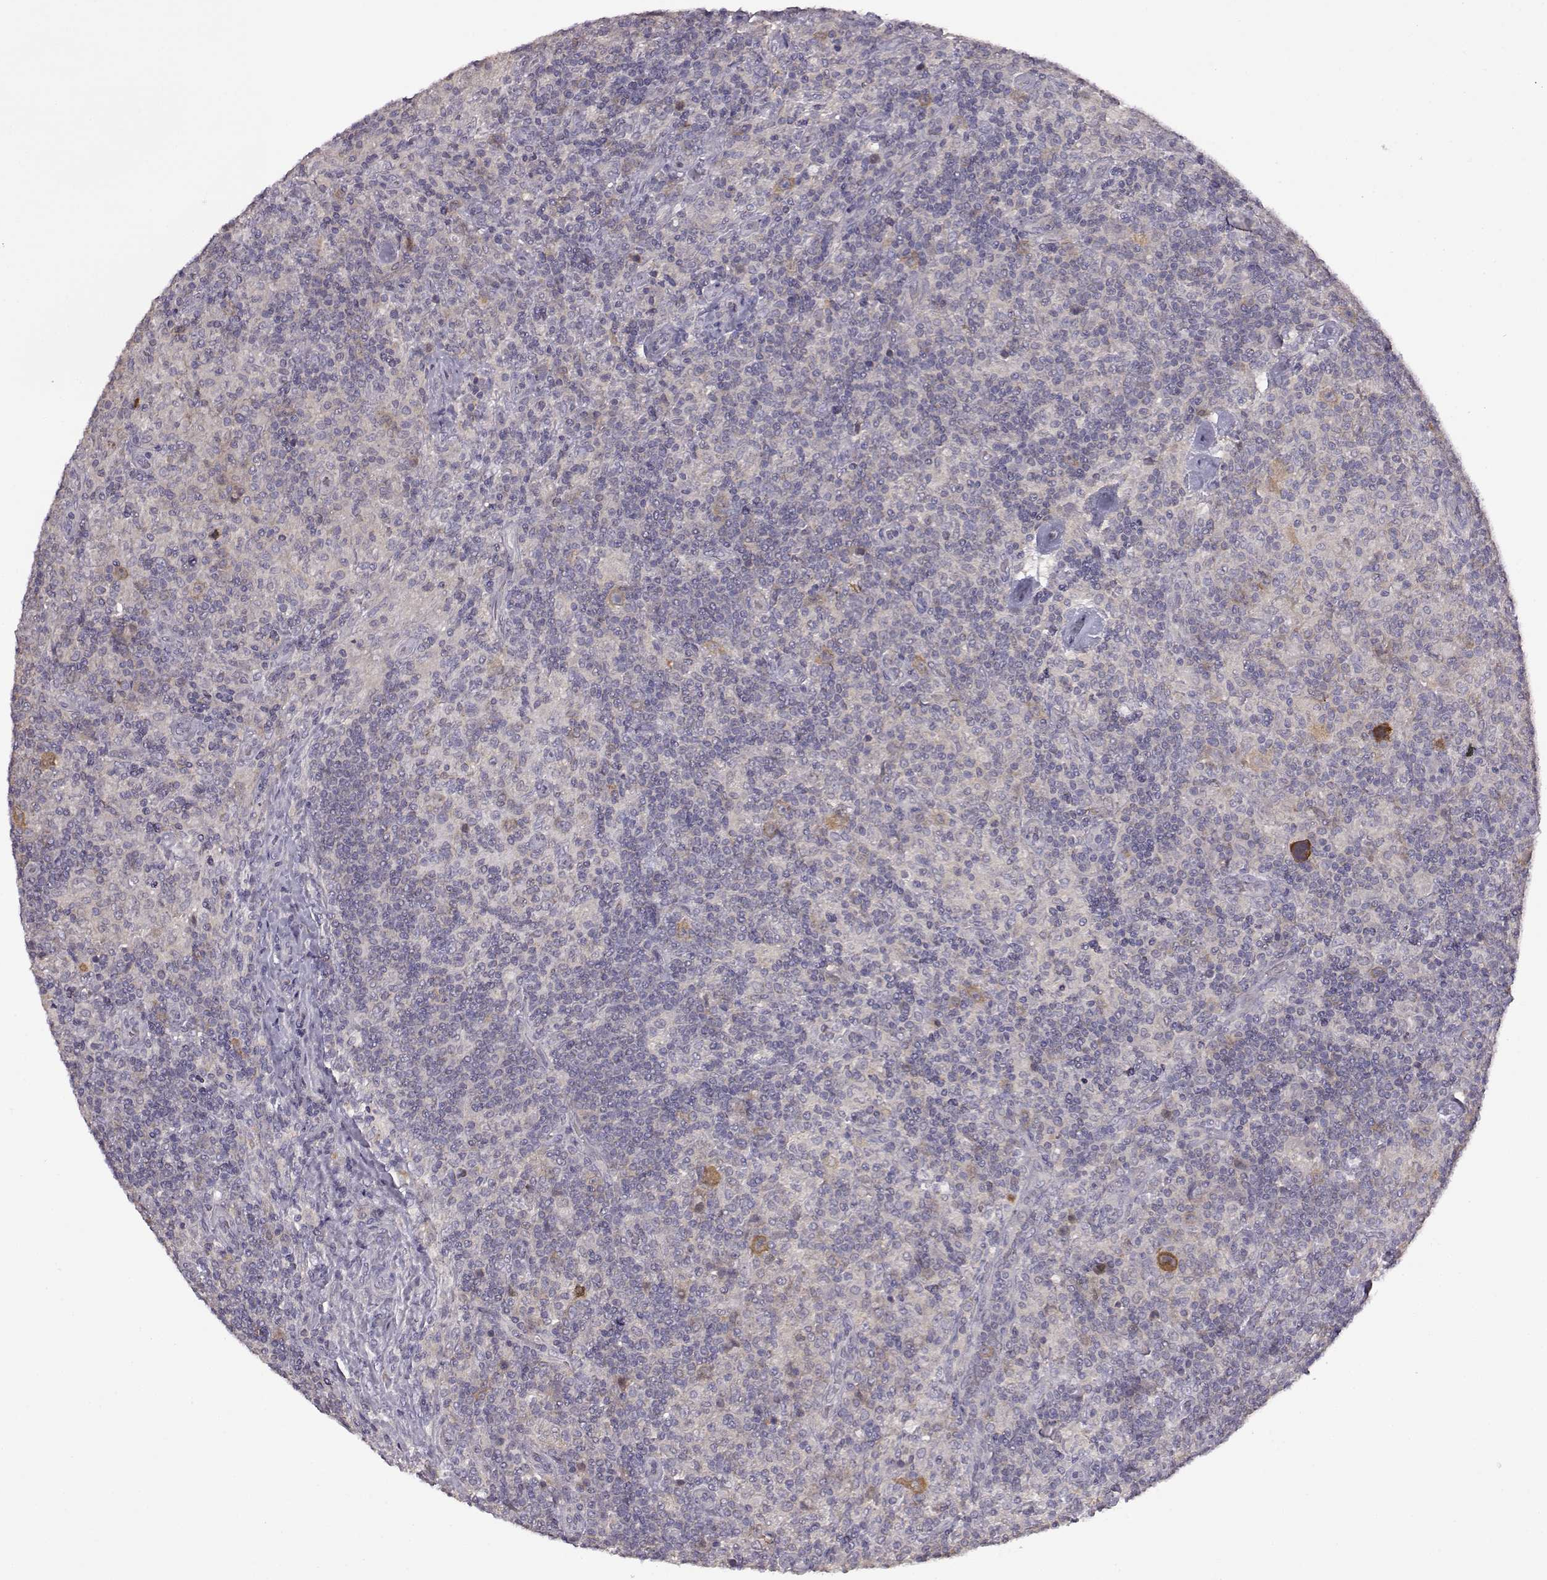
{"staining": {"intensity": "negative", "quantity": "none", "location": "none"}, "tissue": "lymphoma", "cell_type": "Tumor cells", "image_type": "cancer", "snomed": [{"axis": "morphology", "description": "Hodgkin's disease, NOS"}, {"axis": "topography", "description": "Lymph node"}], "caption": "Immunohistochemical staining of human lymphoma displays no significant positivity in tumor cells.", "gene": "VGF", "patient": {"sex": "male", "age": 70}}